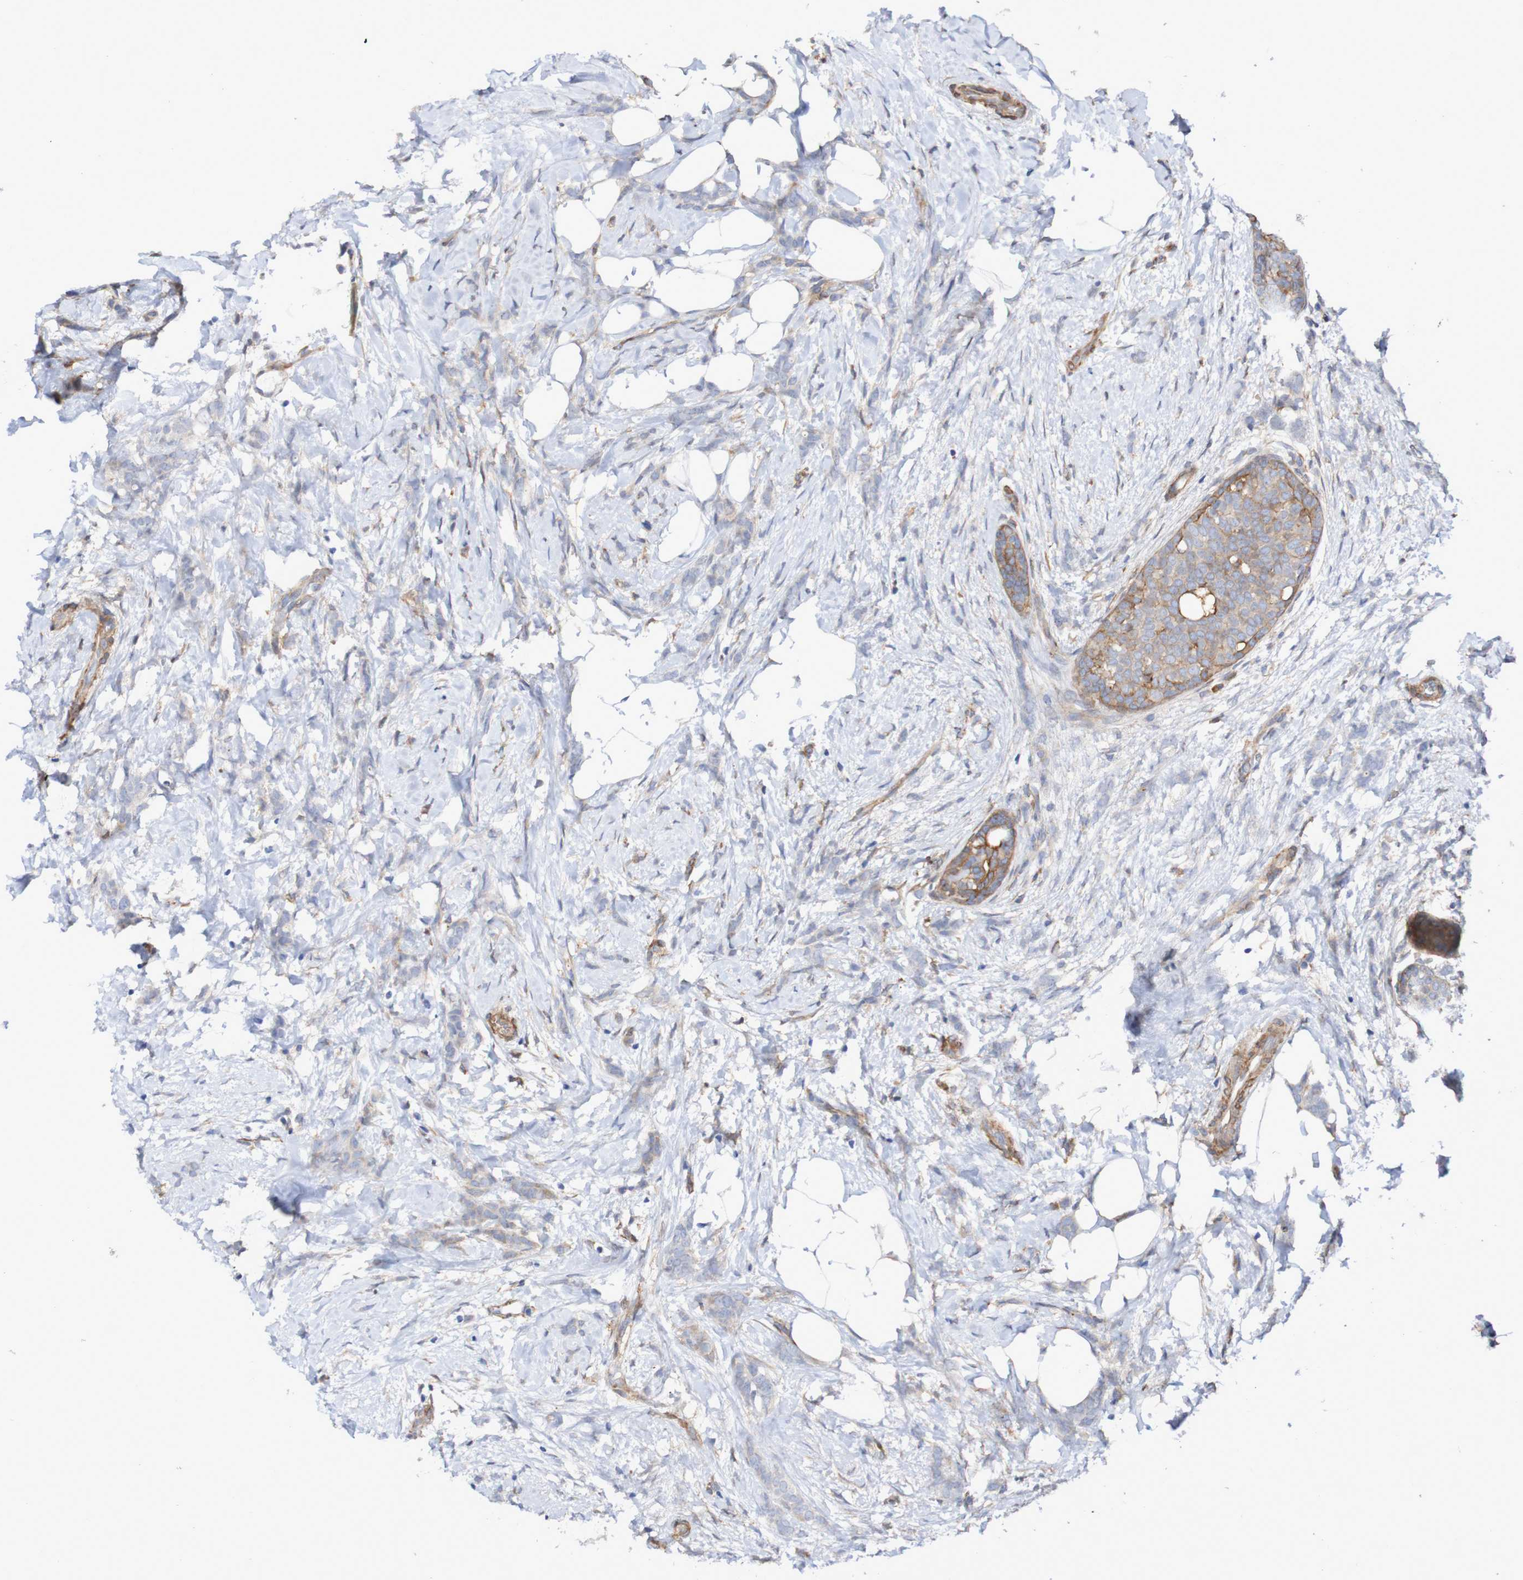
{"staining": {"intensity": "moderate", "quantity": "25%-75%", "location": "cytoplasmic/membranous"}, "tissue": "breast cancer", "cell_type": "Tumor cells", "image_type": "cancer", "snomed": [{"axis": "morphology", "description": "Lobular carcinoma, in situ"}, {"axis": "morphology", "description": "Lobular carcinoma"}, {"axis": "topography", "description": "Breast"}], "caption": "Lobular carcinoma in situ (breast) was stained to show a protein in brown. There is medium levels of moderate cytoplasmic/membranous positivity in about 25%-75% of tumor cells. (Stains: DAB (3,3'-diaminobenzidine) in brown, nuclei in blue, Microscopy: brightfield microscopy at high magnification).", "gene": "SCRG1", "patient": {"sex": "female", "age": 41}}